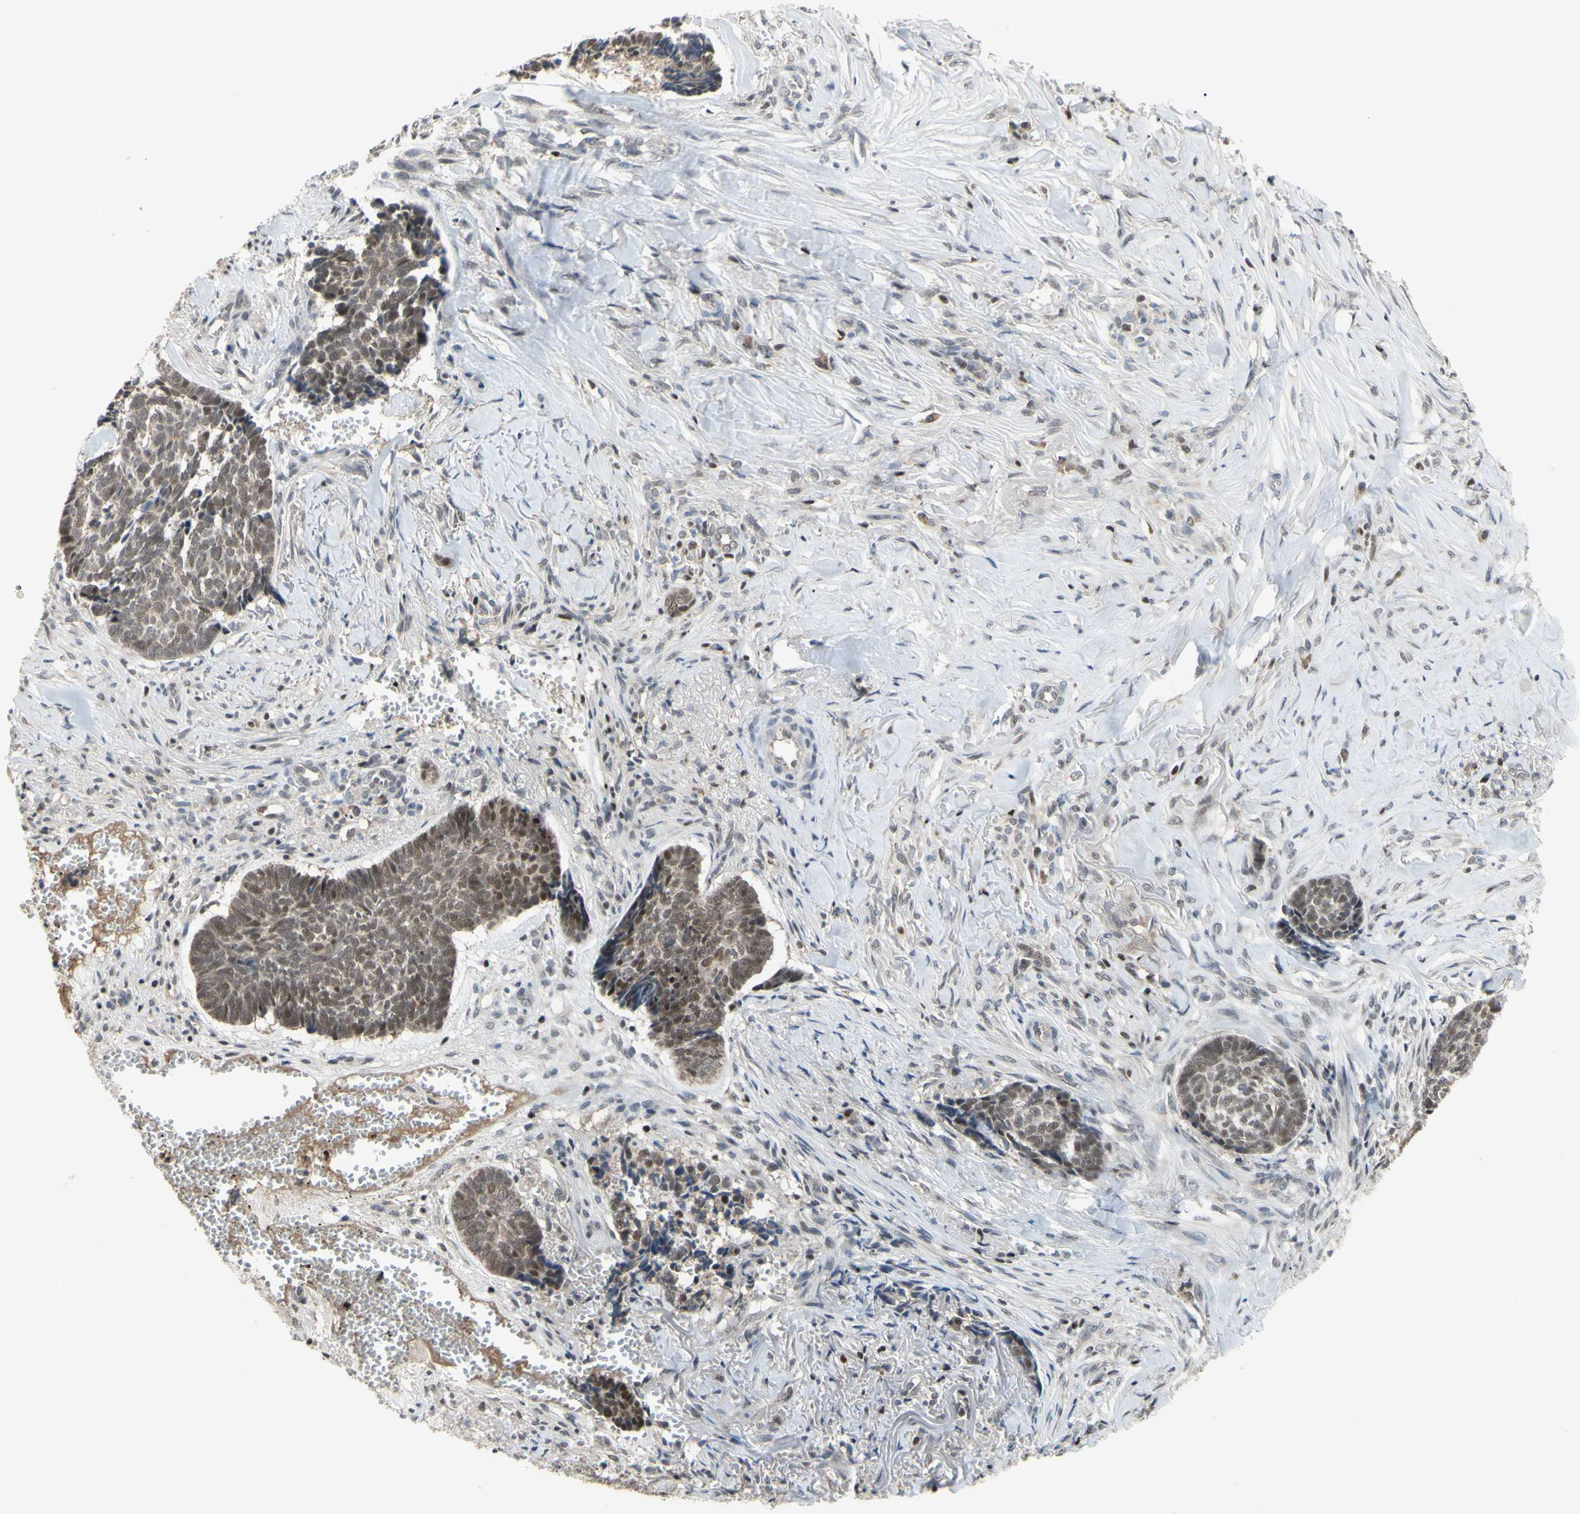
{"staining": {"intensity": "negative", "quantity": "none", "location": "none"}, "tissue": "skin cancer", "cell_type": "Tumor cells", "image_type": "cancer", "snomed": [{"axis": "morphology", "description": "Basal cell carcinoma"}, {"axis": "topography", "description": "Skin"}], "caption": "Skin basal cell carcinoma was stained to show a protein in brown. There is no significant expression in tumor cells.", "gene": "SP4", "patient": {"sex": "male", "age": 84}}